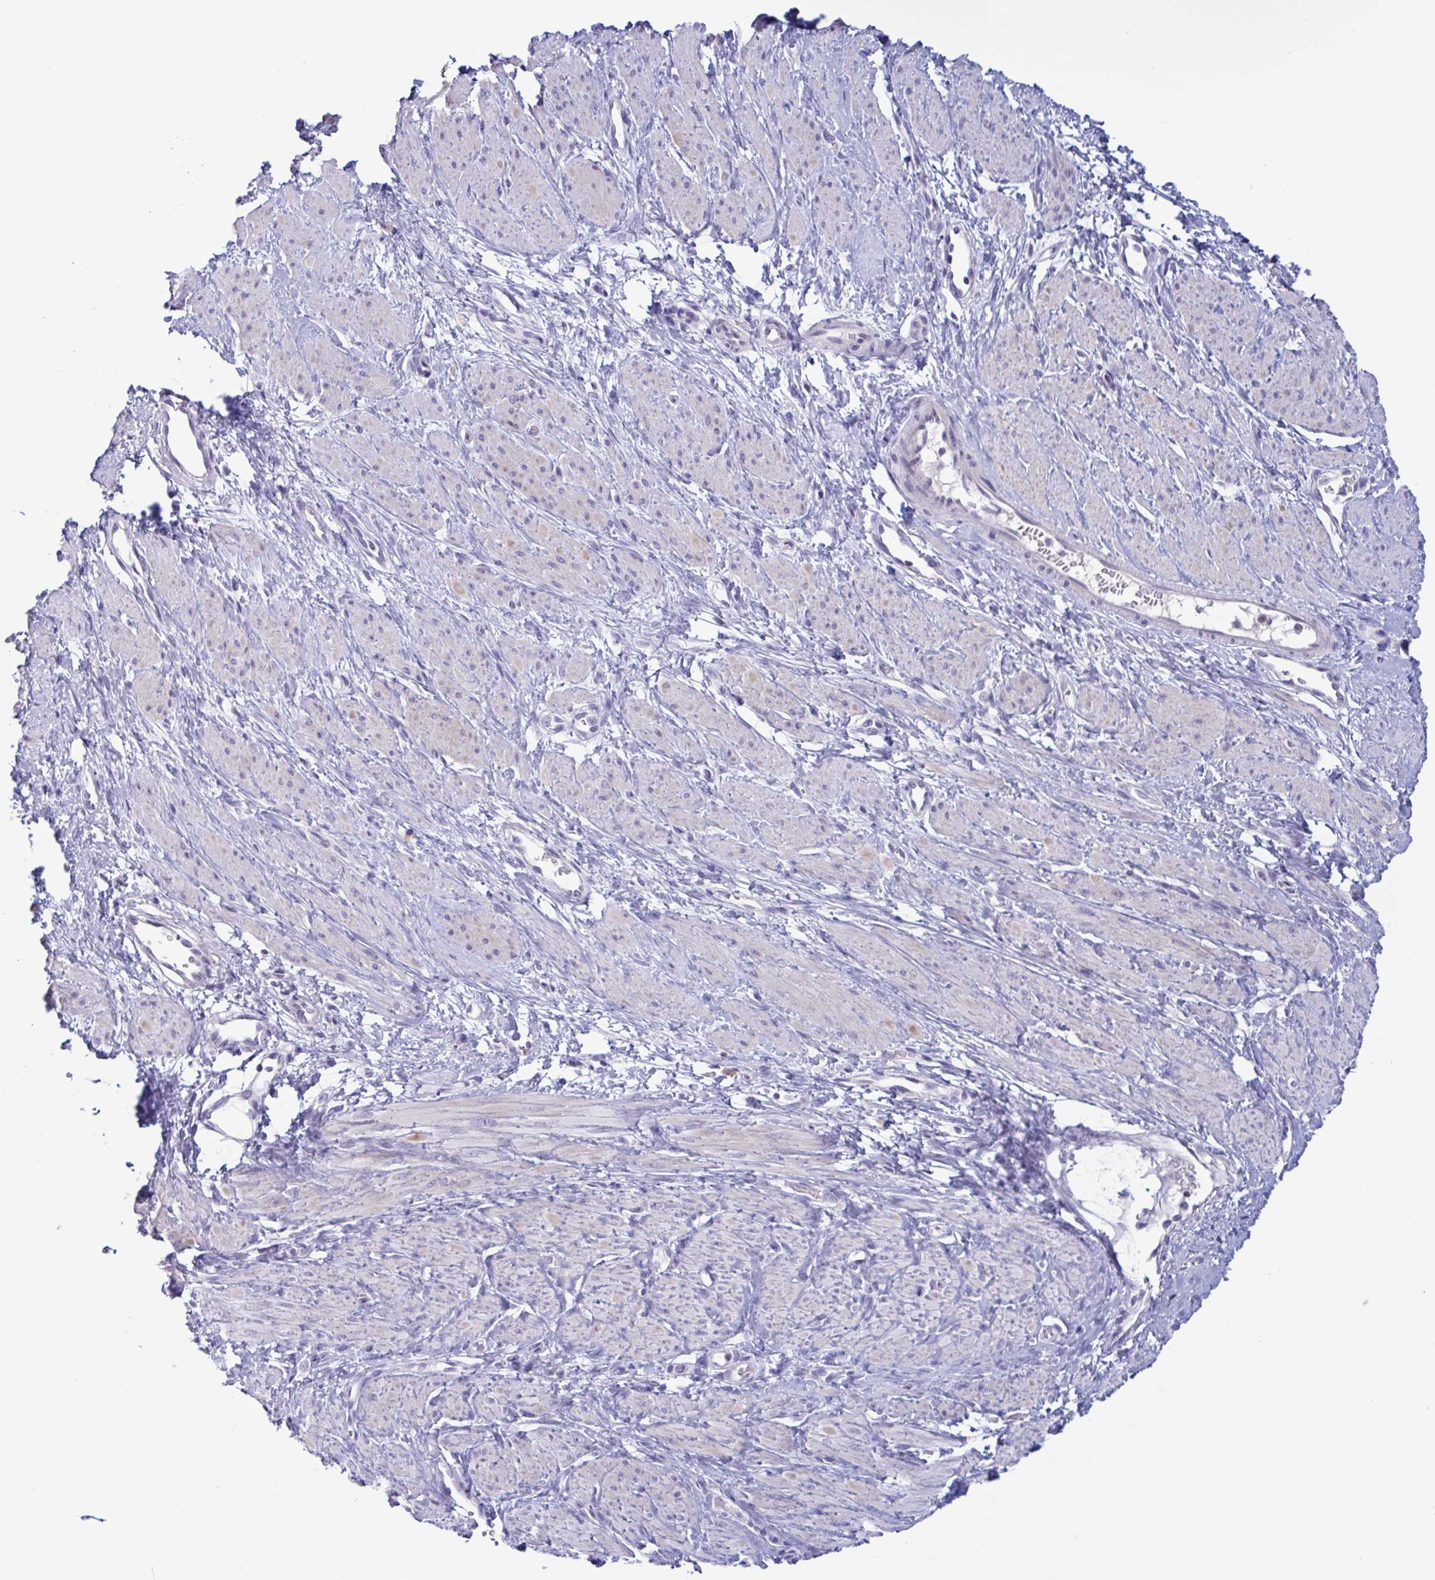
{"staining": {"intensity": "negative", "quantity": "none", "location": "none"}, "tissue": "smooth muscle", "cell_type": "Smooth muscle cells", "image_type": "normal", "snomed": [{"axis": "morphology", "description": "Normal tissue, NOS"}, {"axis": "topography", "description": "Smooth muscle"}, {"axis": "topography", "description": "Uterus"}], "caption": "Smooth muscle stained for a protein using immunohistochemistry (IHC) reveals no staining smooth muscle cells.", "gene": "NAA30", "patient": {"sex": "female", "age": 39}}